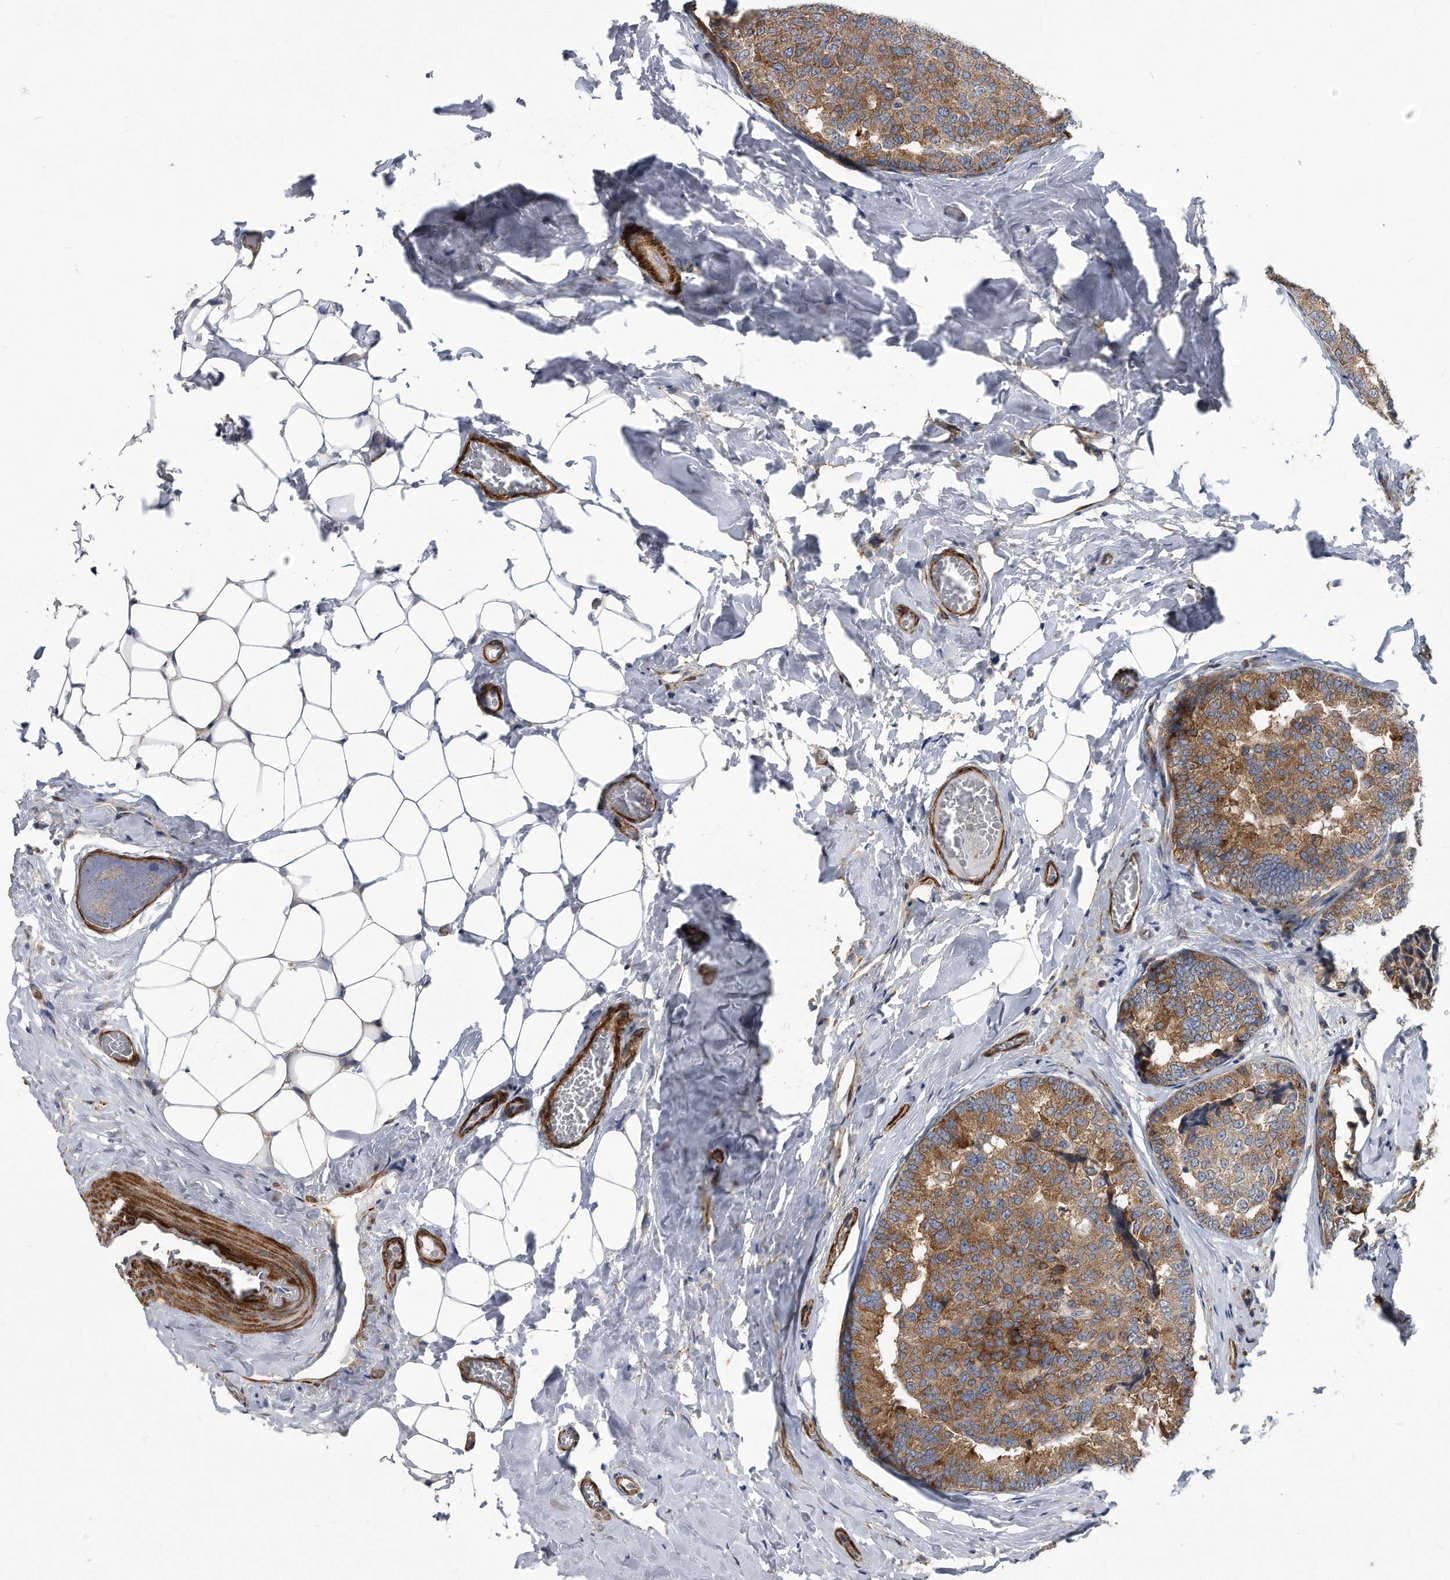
{"staining": {"intensity": "moderate", "quantity": ">75%", "location": "cytoplasmic/membranous"}, "tissue": "breast cancer", "cell_type": "Tumor cells", "image_type": "cancer", "snomed": [{"axis": "morphology", "description": "Normal tissue, NOS"}, {"axis": "morphology", "description": "Duct carcinoma"}, {"axis": "topography", "description": "Breast"}], "caption": "Immunohistochemical staining of breast cancer reveals medium levels of moderate cytoplasmic/membranous expression in about >75% of tumor cells.", "gene": "EIF2B4", "patient": {"sex": "female", "age": 43}}